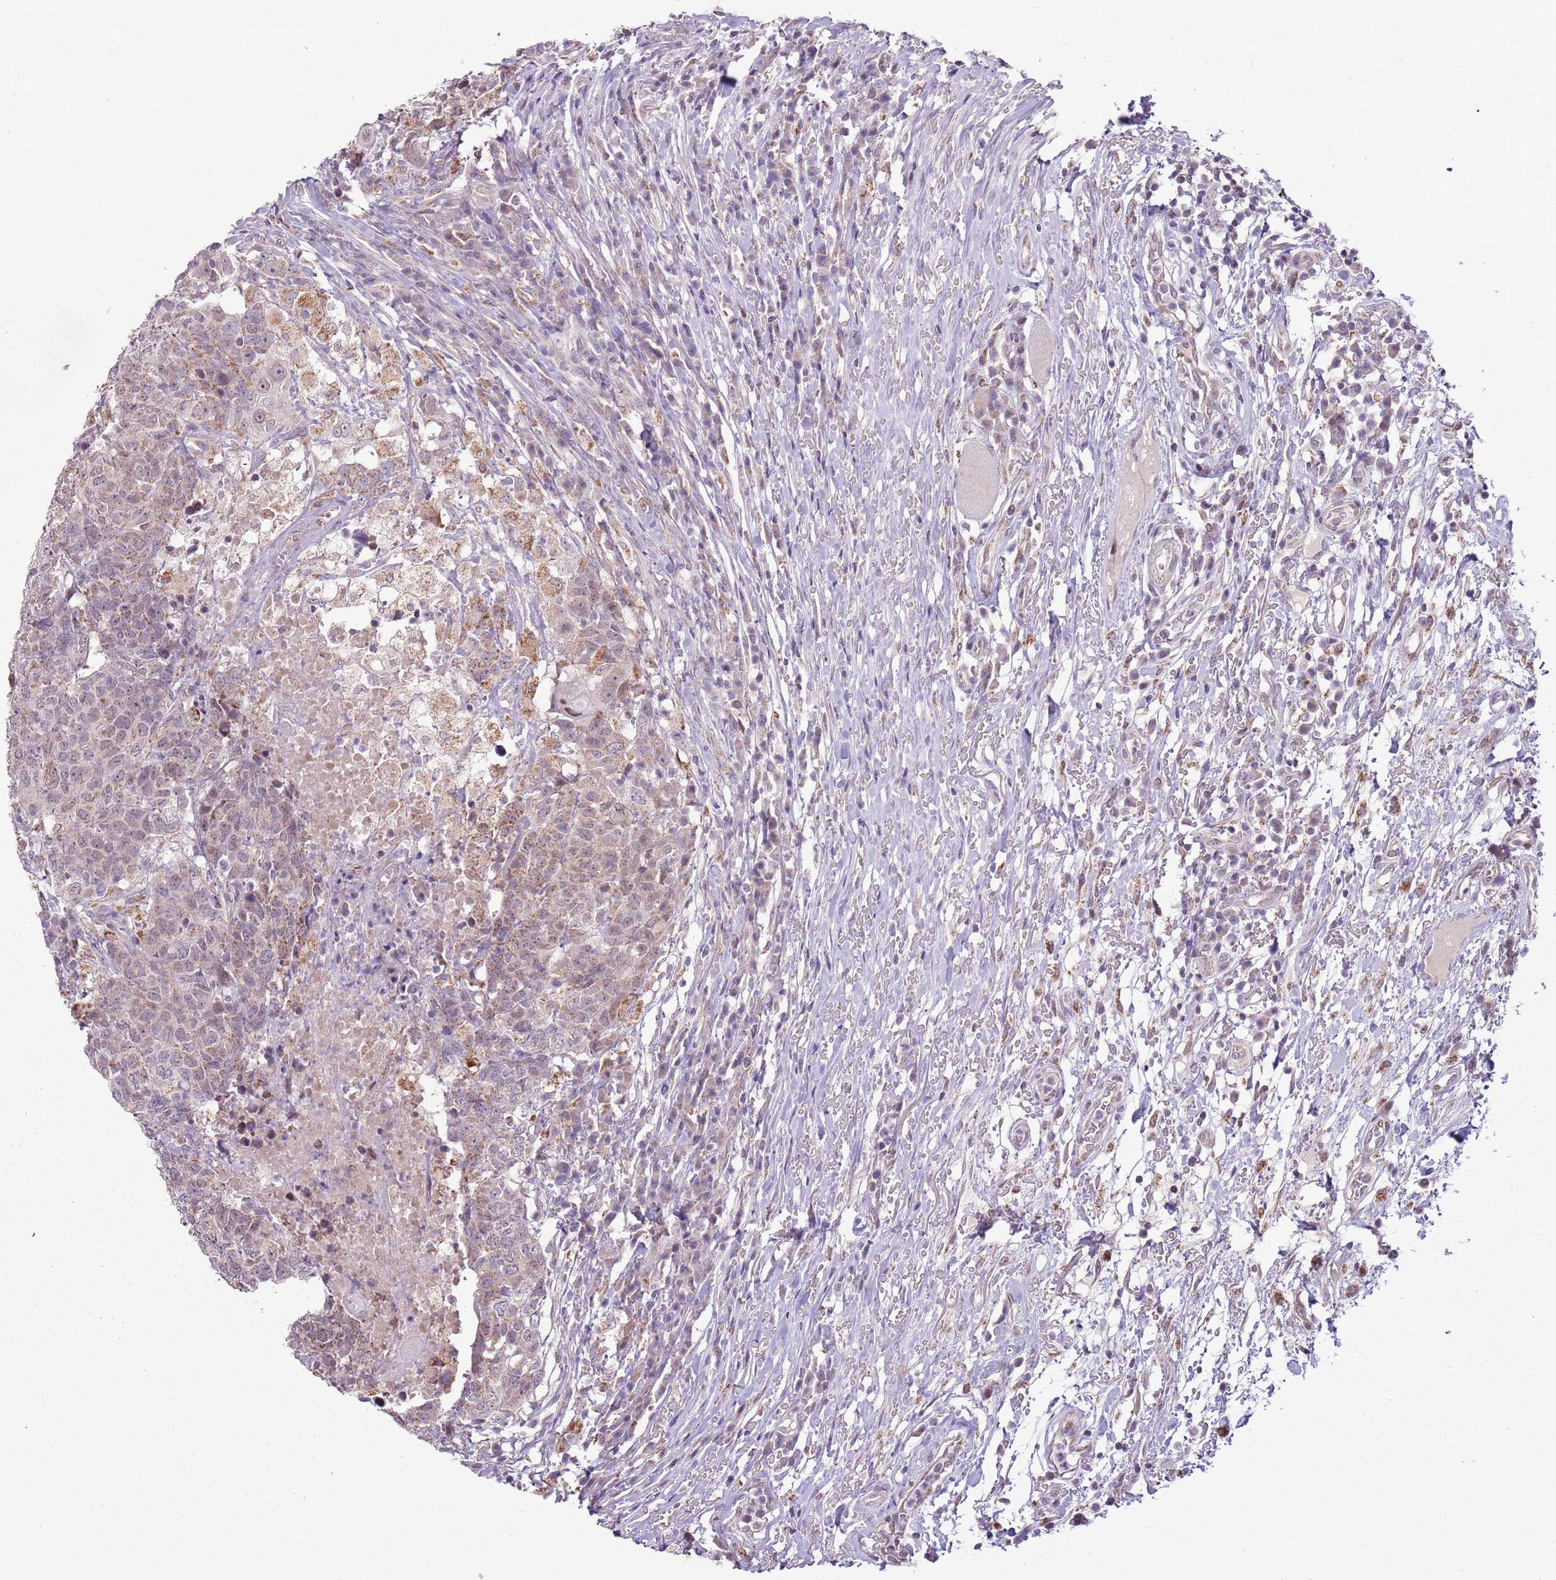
{"staining": {"intensity": "weak", "quantity": "<25%", "location": "cytoplasmic/membranous"}, "tissue": "head and neck cancer", "cell_type": "Tumor cells", "image_type": "cancer", "snomed": [{"axis": "morphology", "description": "Normal tissue, NOS"}, {"axis": "morphology", "description": "Squamous cell carcinoma, NOS"}, {"axis": "topography", "description": "Skeletal muscle"}, {"axis": "topography", "description": "Vascular tissue"}, {"axis": "topography", "description": "Peripheral nerve tissue"}, {"axis": "topography", "description": "Head-Neck"}], "caption": "IHC of head and neck squamous cell carcinoma shows no staining in tumor cells.", "gene": "MLLT11", "patient": {"sex": "male", "age": 66}}